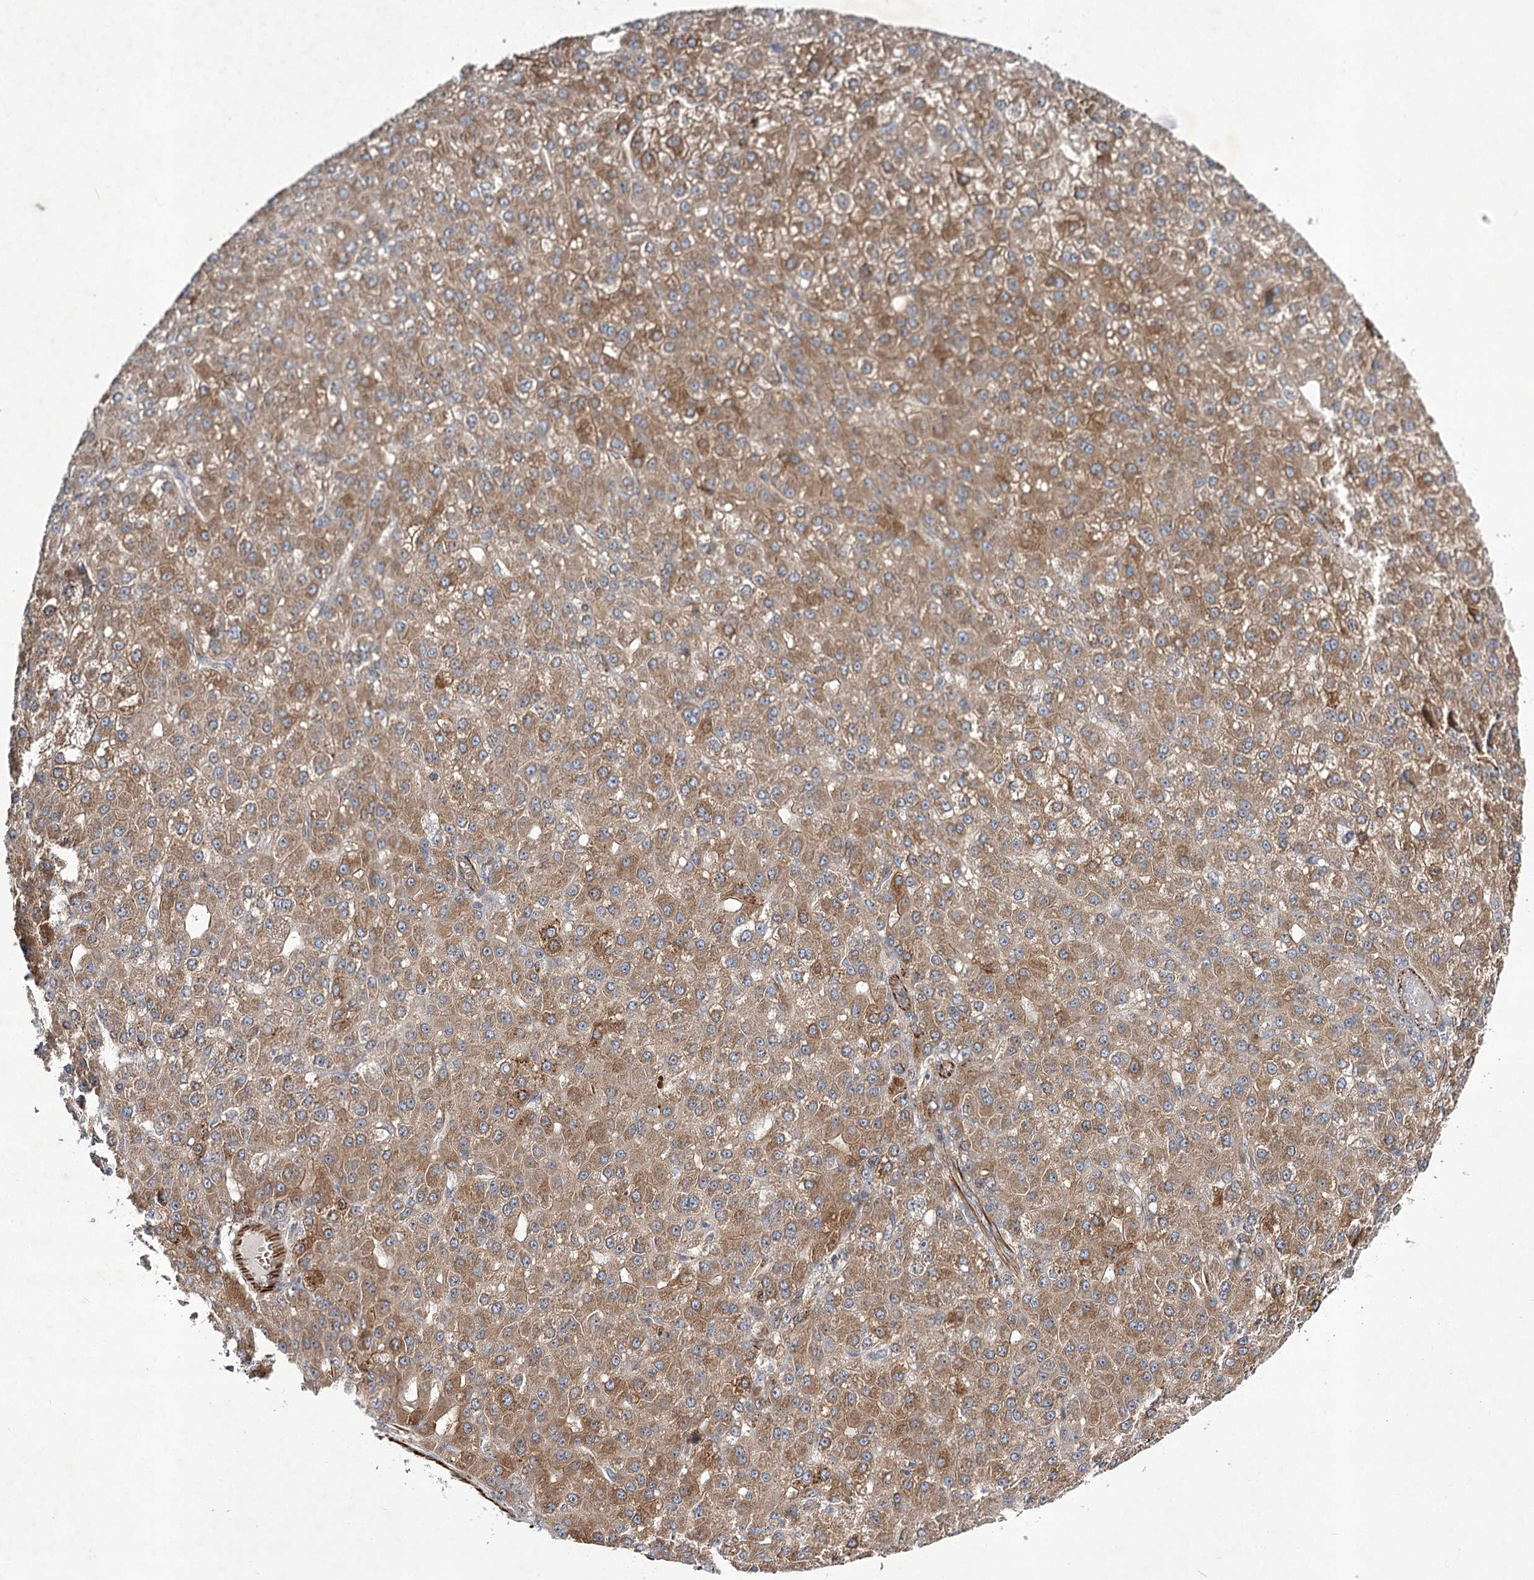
{"staining": {"intensity": "moderate", "quantity": "25%-75%", "location": "cytoplasmic/membranous"}, "tissue": "liver cancer", "cell_type": "Tumor cells", "image_type": "cancer", "snomed": [{"axis": "morphology", "description": "Carcinoma, Hepatocellular, NOS"}, {"axis": "topography", "description": "Liver"}], "caption": "Immunohistochemical staining of hepatocellular carcinoma (liver) demonstrates moderate cytoplasmic/membranous protein expression in approximately 25%-75% of tumor cells.", "gene": "DPEP2", "patient": {"sex": "male", "age": 67}}